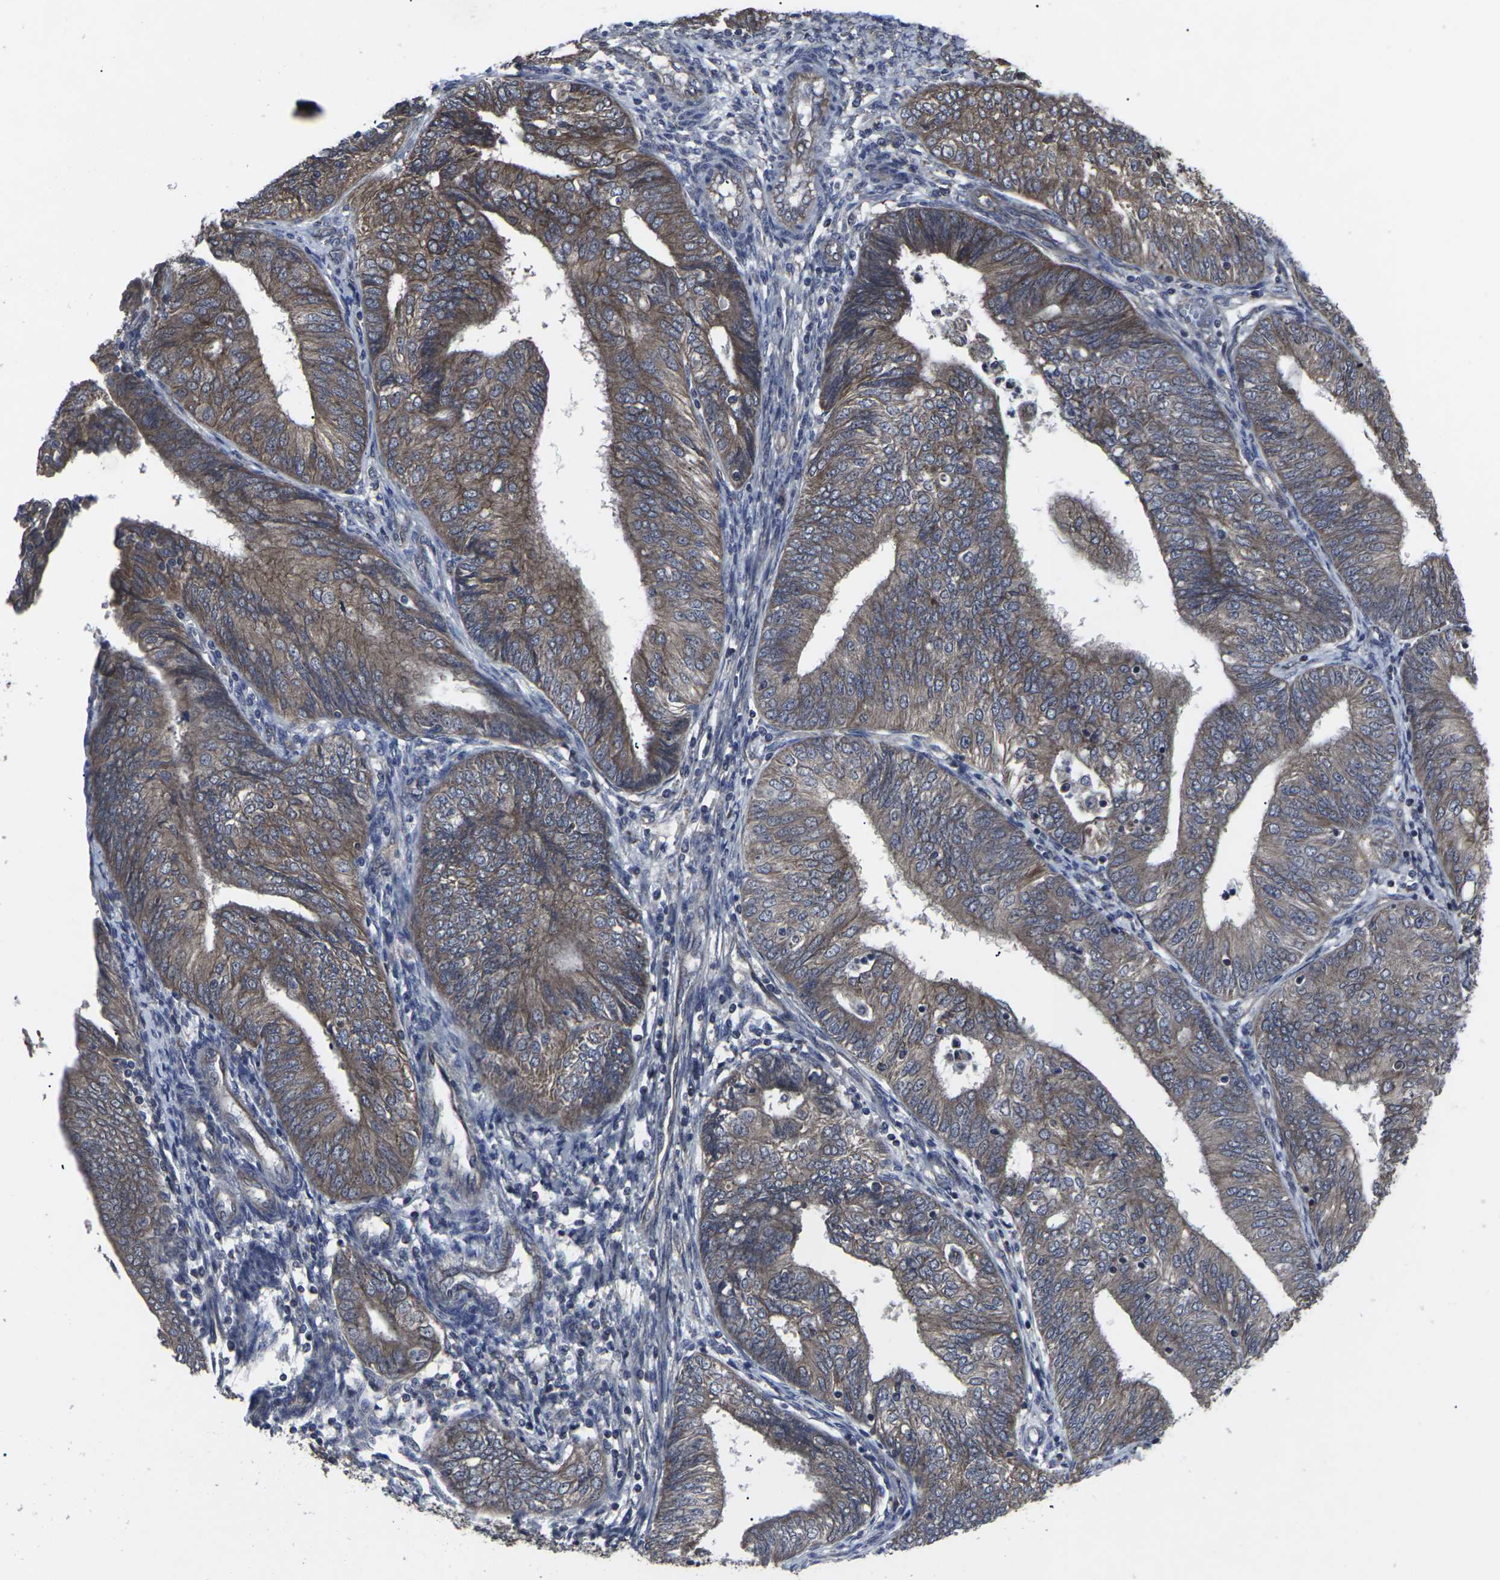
{"staining": {"intensity": "moderate", "quantity": ">75%", "location": "cytoplasmic/membranous"}, "tissue": "endometrial cancer", "cell_type": "Tumor cells", "image_type": "cancer", "snomed": [{"axis": "morphology", "description": "Adenocarcinoma, NOS"}, {"axis": "topography", "description": "Endometrium"}], "caption": "Human endometrial cancer stained with a brown dye shows moderate cytoplasmic/membranous positive expression in about >75% of tumor cells.", "gene": "MAPKAPK2", "patient": {"sex": "female", "age": 58}}